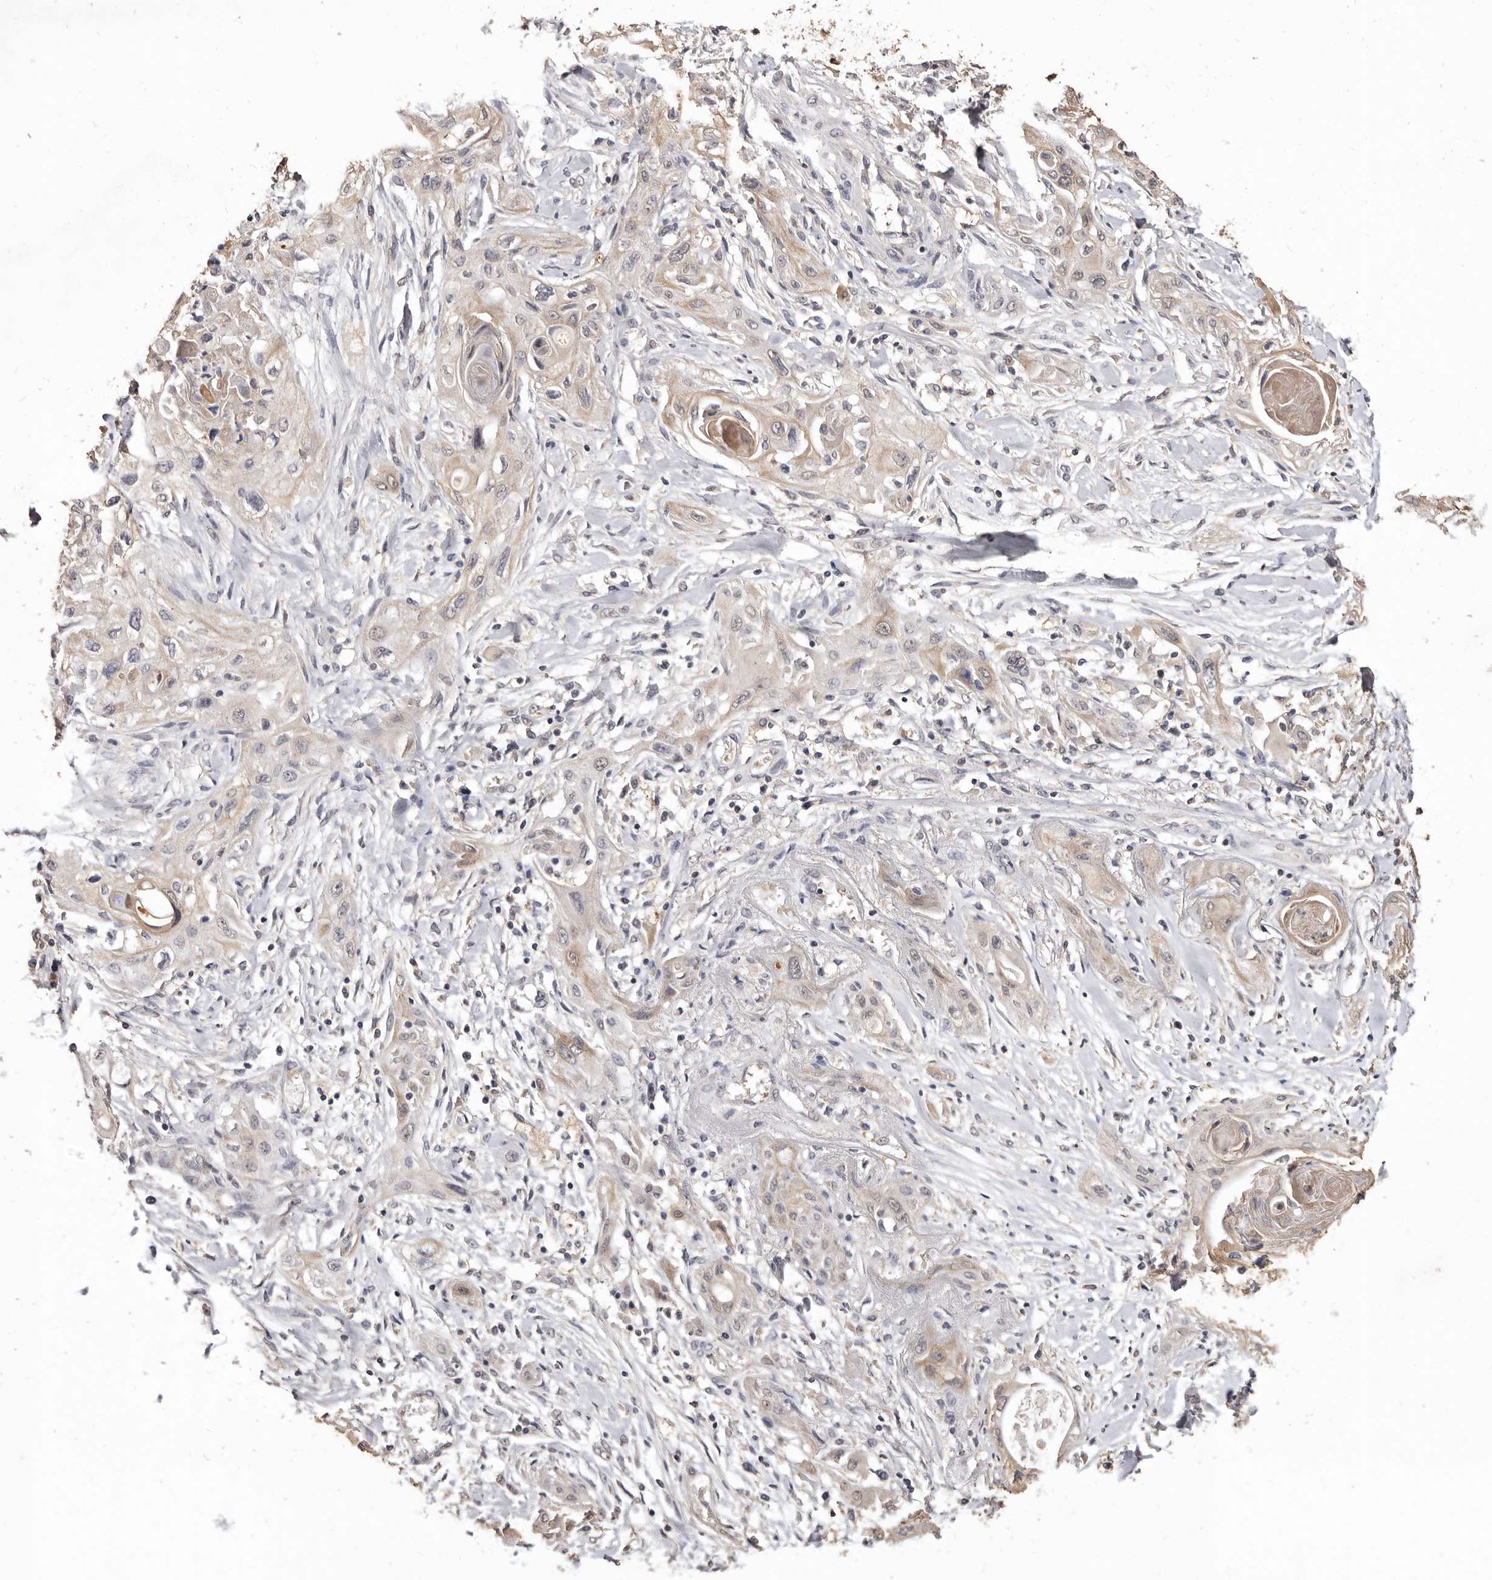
{"staining": {"intensity": "weak", "quantity": ">75%", "location": "cytoplasmic/membranous"}, "tissue": "lung cancer", "cell_type": "Tumor cells", "image_type": "cancer", "snomed": [{"axis": "morphology", "description": "Squamous cell carcinoma, NOS"}, {"axis": "topography", "description": "Lung"}], "caption": "This is a micrograph of immunohistochemistry (IHC) staining of lung cancer (squamous cell carcinoma), which shows weak staining in the cytoplasmic/membranous of tumor cells.", "gene": "INAVA", "patient": {"sex": "female", "age": 47}}